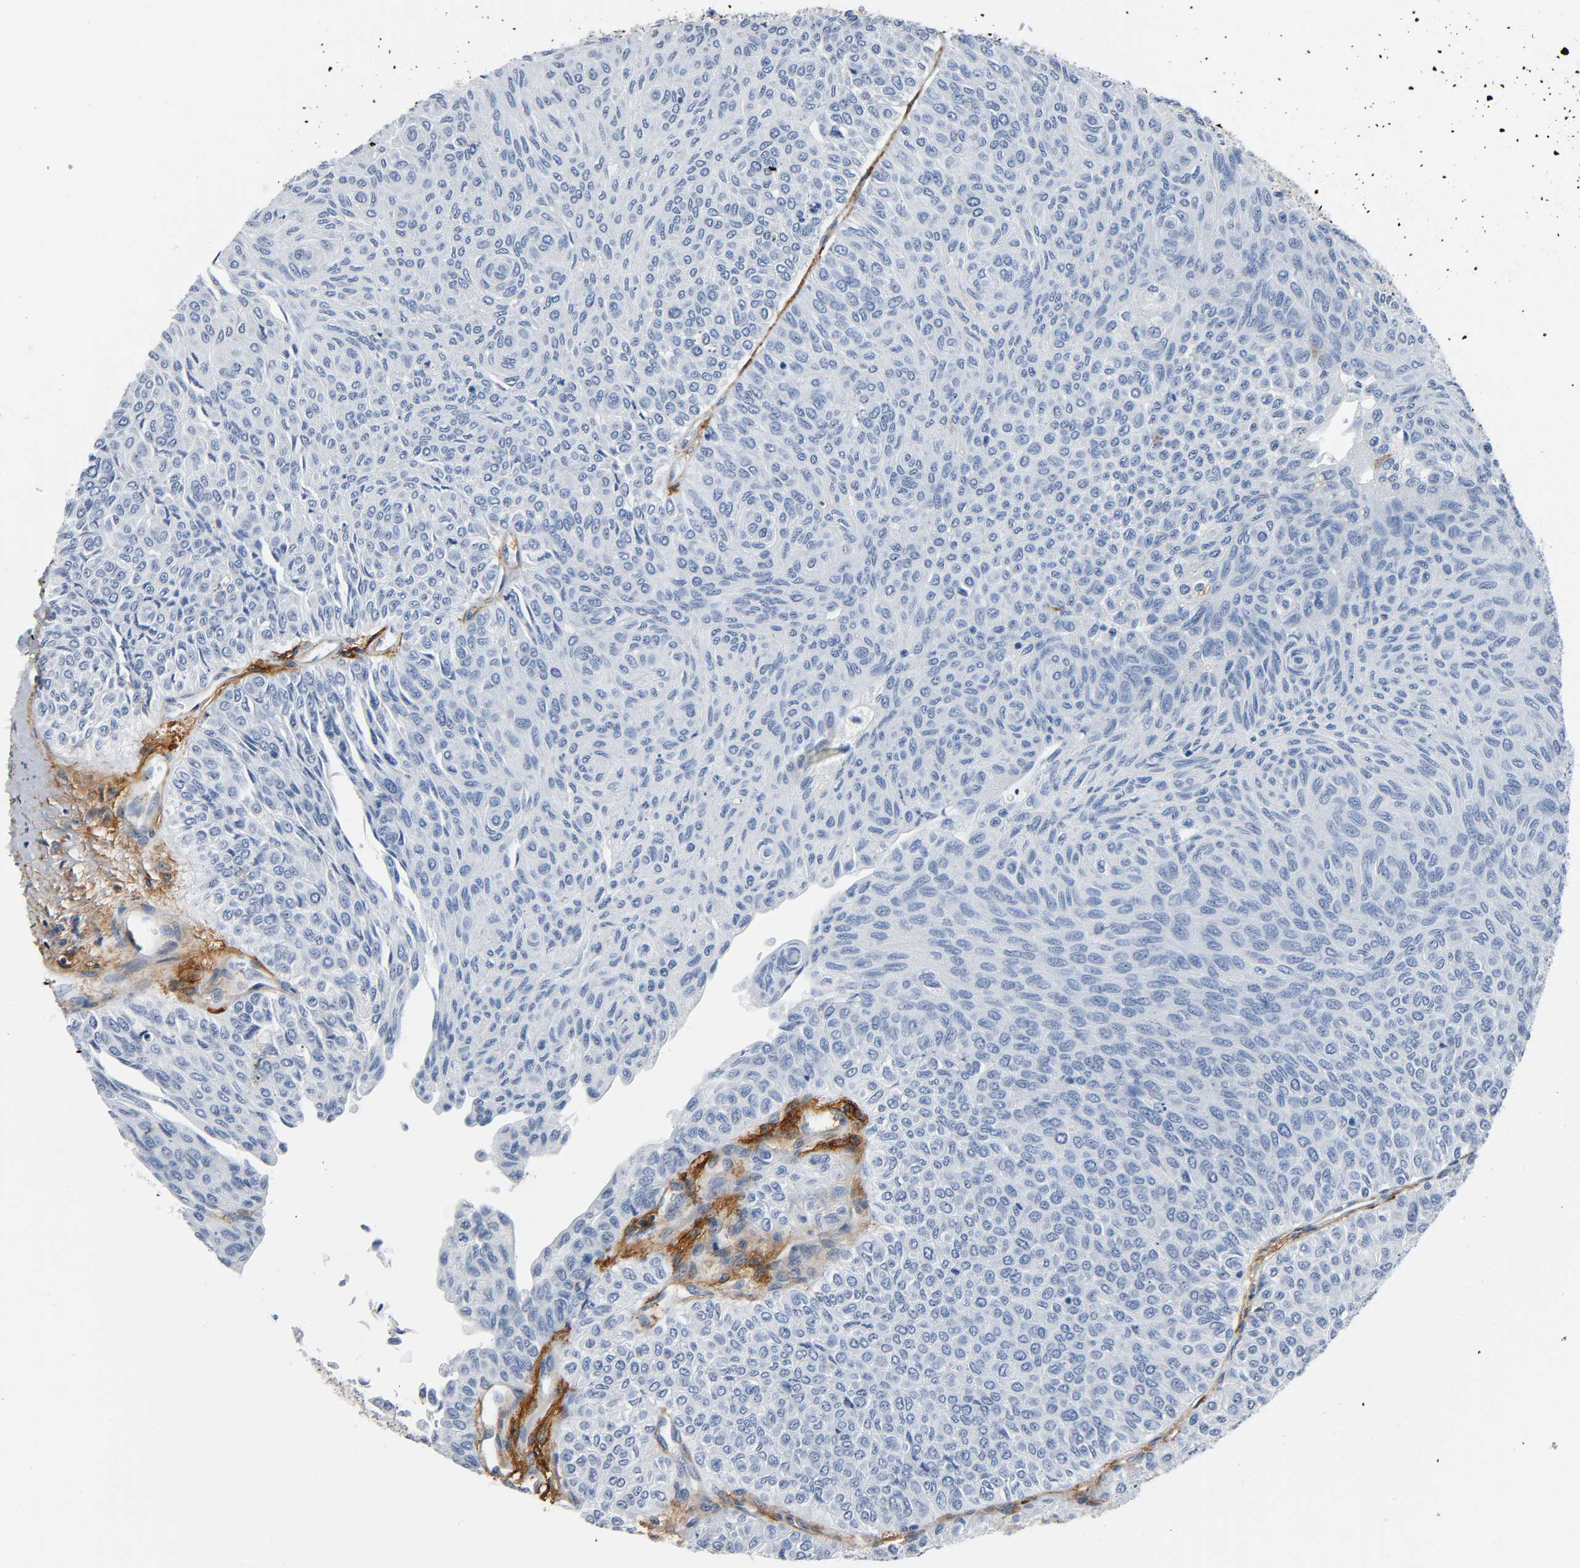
{"staining": {"intensity": "negative", "quantity": "none", "location": "none"}, "tissue": "urothelial cancer", "cell_type": "Tumor cells", "image_type": "cancer", "snomed": [{"axis": "morphology", "description": "Urothelial carcinoma, Low grade"}, {"axis": "topography", "description": "Urinary bladder"}], "caption": "Immunohistochemistry of low-grade urothelial carcinoma demonstrates no positivity in tumor cells.", "gene": "ANPEP", "patient": {"sex": "male", "age": 78}}